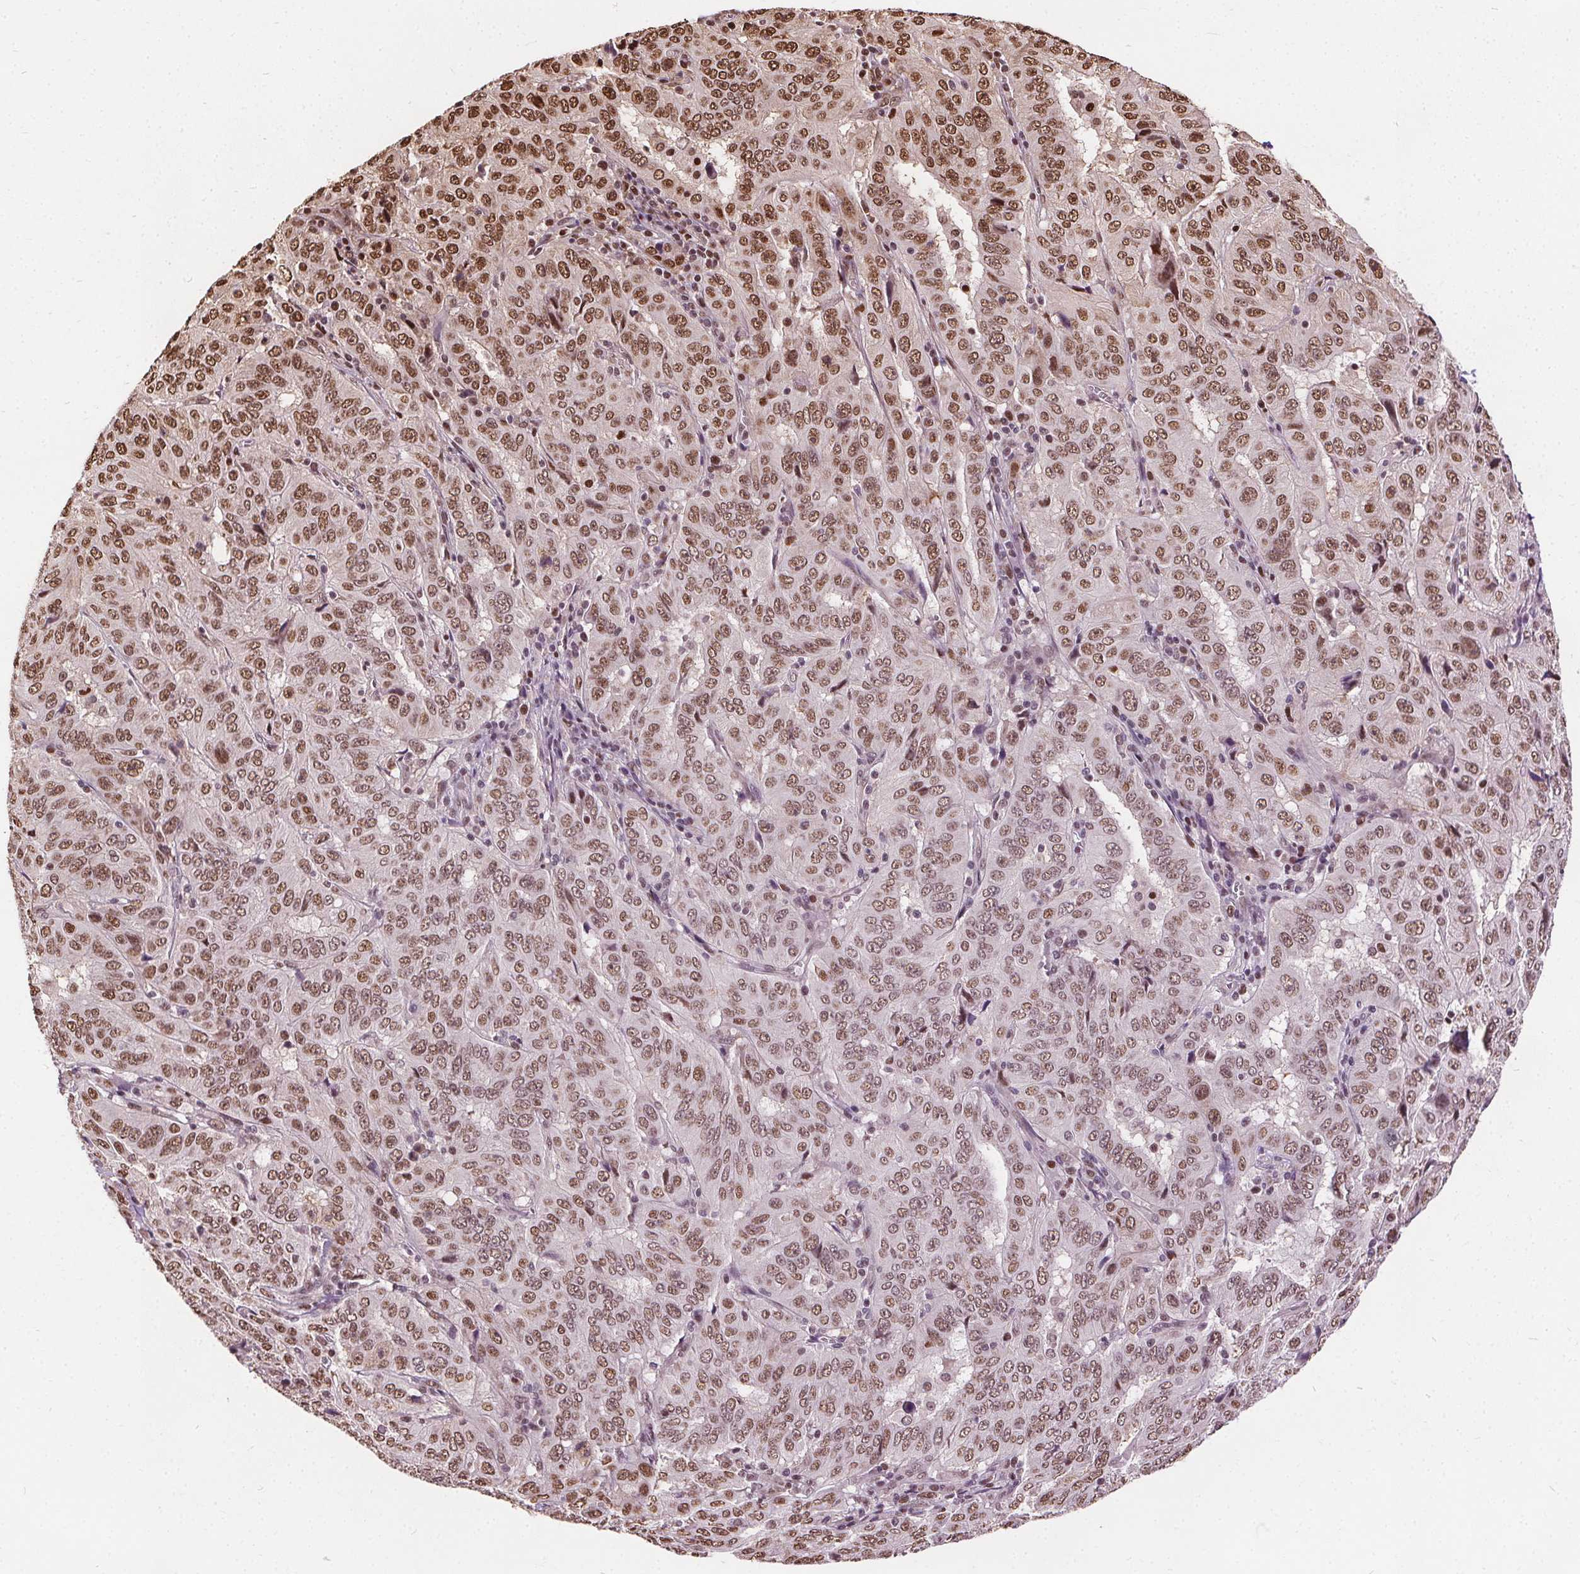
{"staining": {"intensity": "moderate", "quantity": ">75%", "location": "nuclear"}, "tissue": "pancreatic cancer", "cell_type": "Tumor cells", "image_type": "cancer", "snomed": [{"axis": "morphology", "description": "Adenocarcinoma, NOS"}, {"axis": "topography", "description": "Pancreas"}], "caption": "IHC image of human pancreatic cancer (adenocarcinoma) stained for a protein (brown), which shows medium levels of moderate nuclear staining in approximately >75% of tumor cells.", "gene": "ISLR2", "patient": {"sex": "male", "age": 63}}